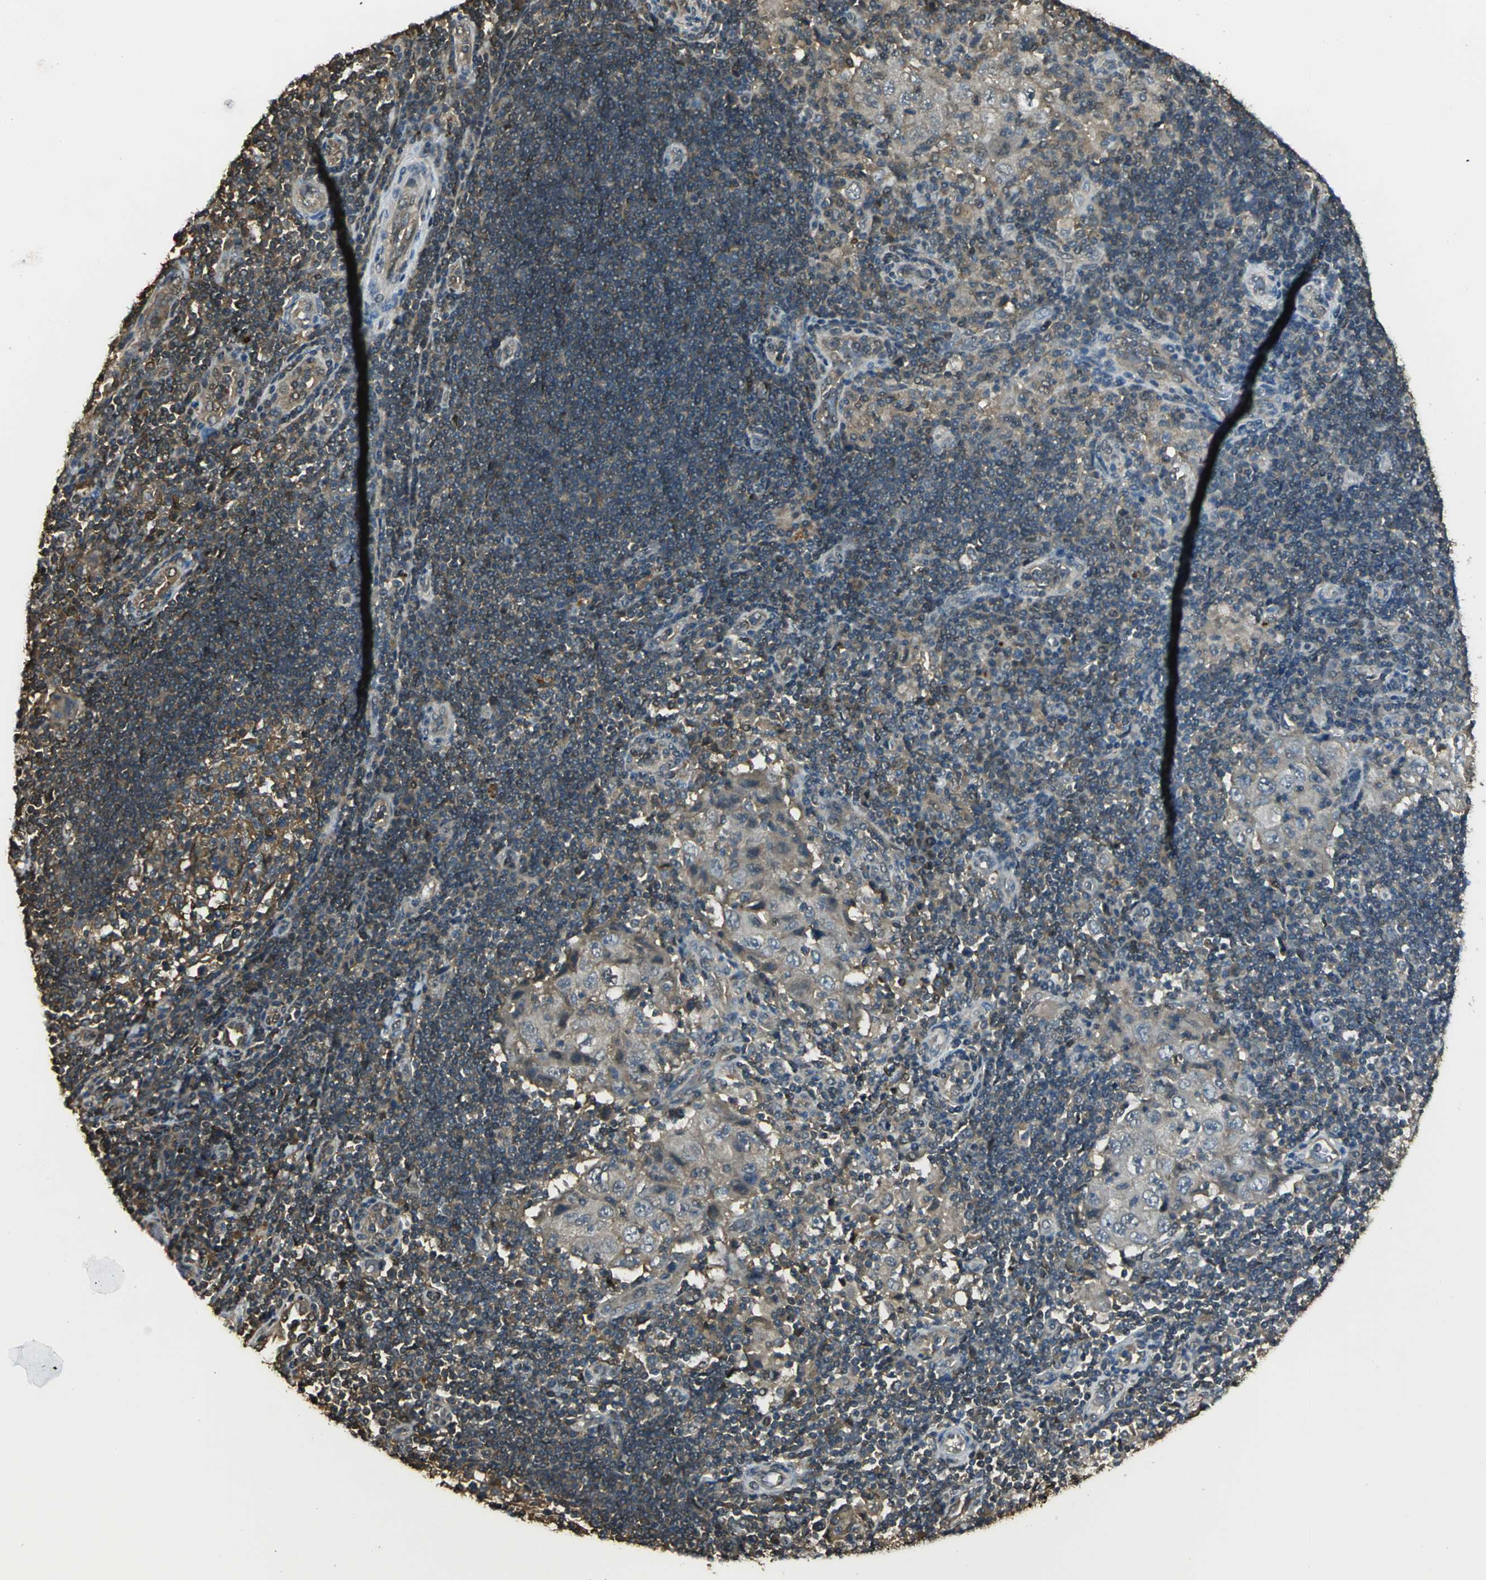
{"staining": {"intensity": "moderate", "quantity": ">75%", "location": "cytoplasmic/membranous"}, "tissue": "lymph node", "cell_type": "Germinal center cells", "image_type": "normal", "snomed": [{"axis": "morphology", "description": "Normal tissue, NOS"}, {"axis": "morphology", "description": "Squamous cell carcinoma, metastatic, NOS"}, {"axis": "topography", "description": "Lymph node"}], "caption": "DAB (3,3'-diaminobenzidine) immunohistochemical staining of normal human lymph node exhibits moderate cytoplasmic/membranous protein staining in about >75% of germinal center cells. The staining was performed using DAB (3,3'-diaminobenzidine), with brown indicating positive protein expression. Nuclei are stained blue with hematoxylin.", "gene": "PARK7", "patient": {"sex": "female", "age": 53}}